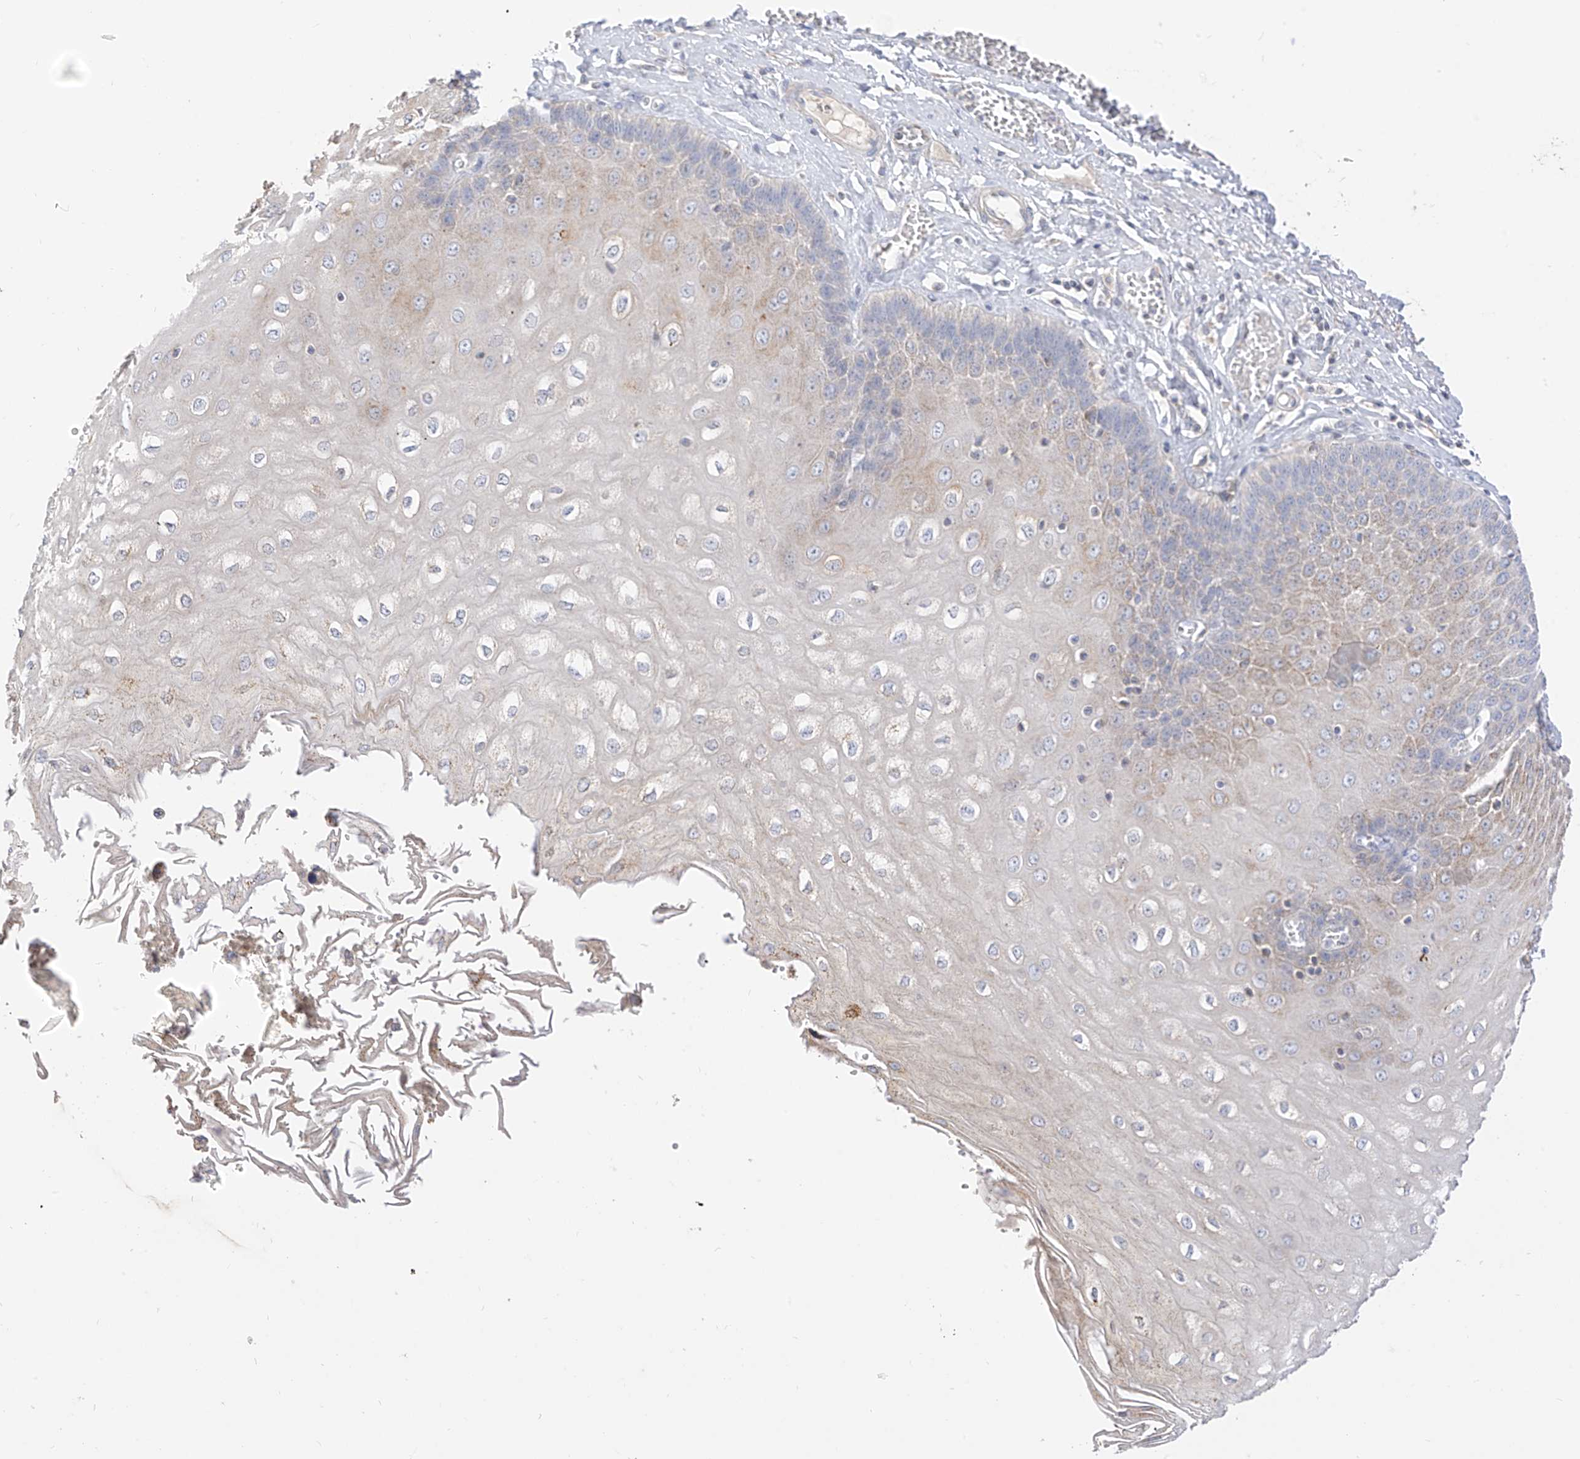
{"staining": {"intensity": "moderate", "quantity": "25%-75%", "location": "cytoplasmic/membranous"}, "tissue": "esophagus", "cell_type": "Squamous epithelial cells", "image_type": "normal", "snomed": [{"axis": "morphology", "description": "Normal tissue, NOS"}, {"axis": "topography", "description": "Esophagus"}], "caption": "Protein expression analysis of normal human esophagus reveals moderate cytoplasmic/membranous positivity in approximately 25%-75% of squamous epithelial cells. (DAB IHC, brown staining for protein, blue staining for nuclei).", "gene": "RASA2", "patient": {"sex": "male", "age": 60}}